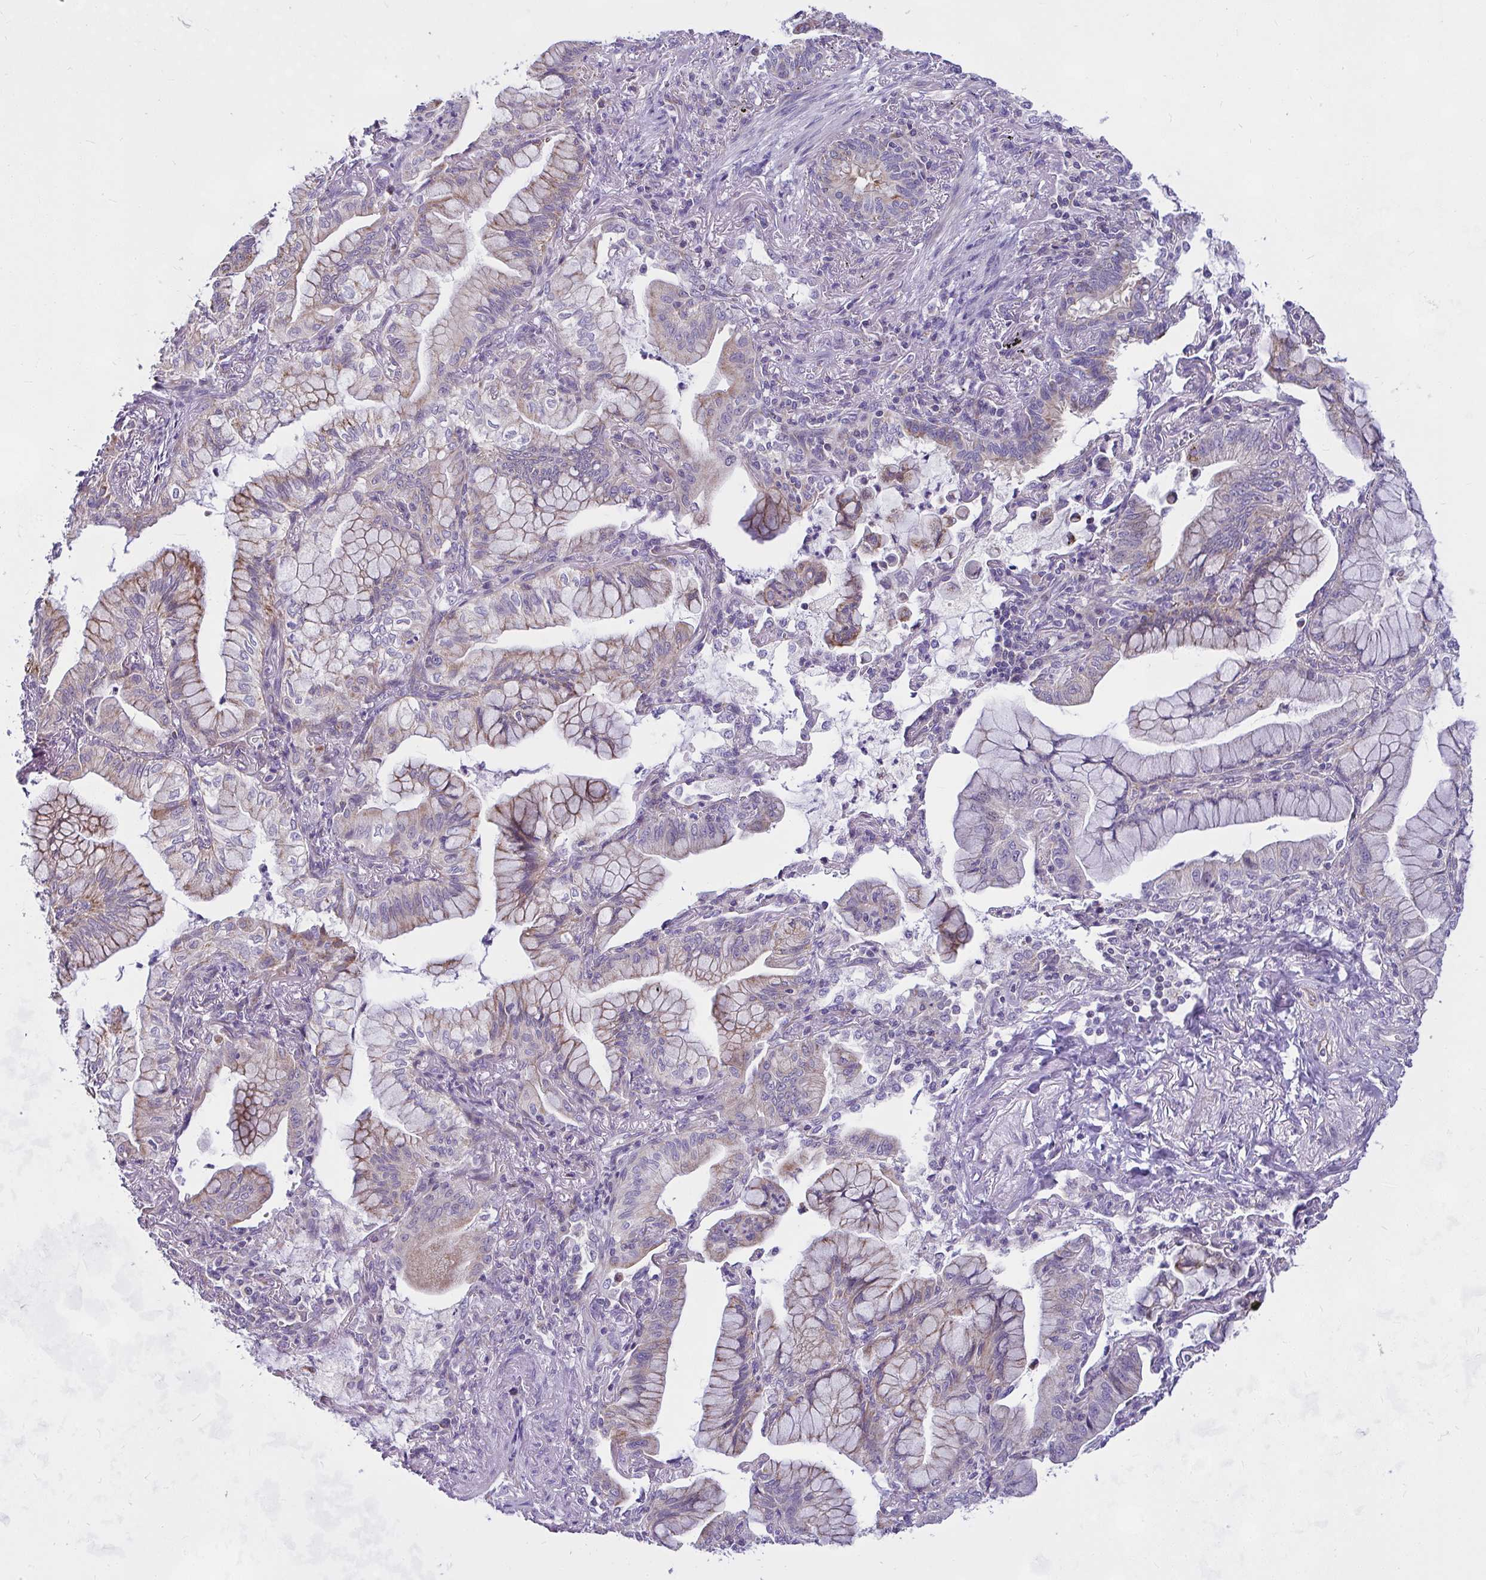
{"staining": {"intensity": "weak", "quantity": "25%-75%", "location": "cytoplasmic/membranous"}, "tissue": "lung cancer", "cell_type": "Tumor cells", "image_type": "cancer", "snomed": [{"axis": "morphology", "description": "Adenocarcinoma, NOS"}, {"axis": "topography", "description": "Lung"}], "caption": "IHC photomicrograph of neoplastic tissue: human lung cancer (adenocarcinoma) stained using immunohistochemistry demonstrates low levels of weak protein expression localized specifically in the cytoplasmic/membranous of tumor cells, appearing as a cytoplasmic/membranous brown color.", "gene": "CEP63", "patient": {"sex": "male", "age": 77}}